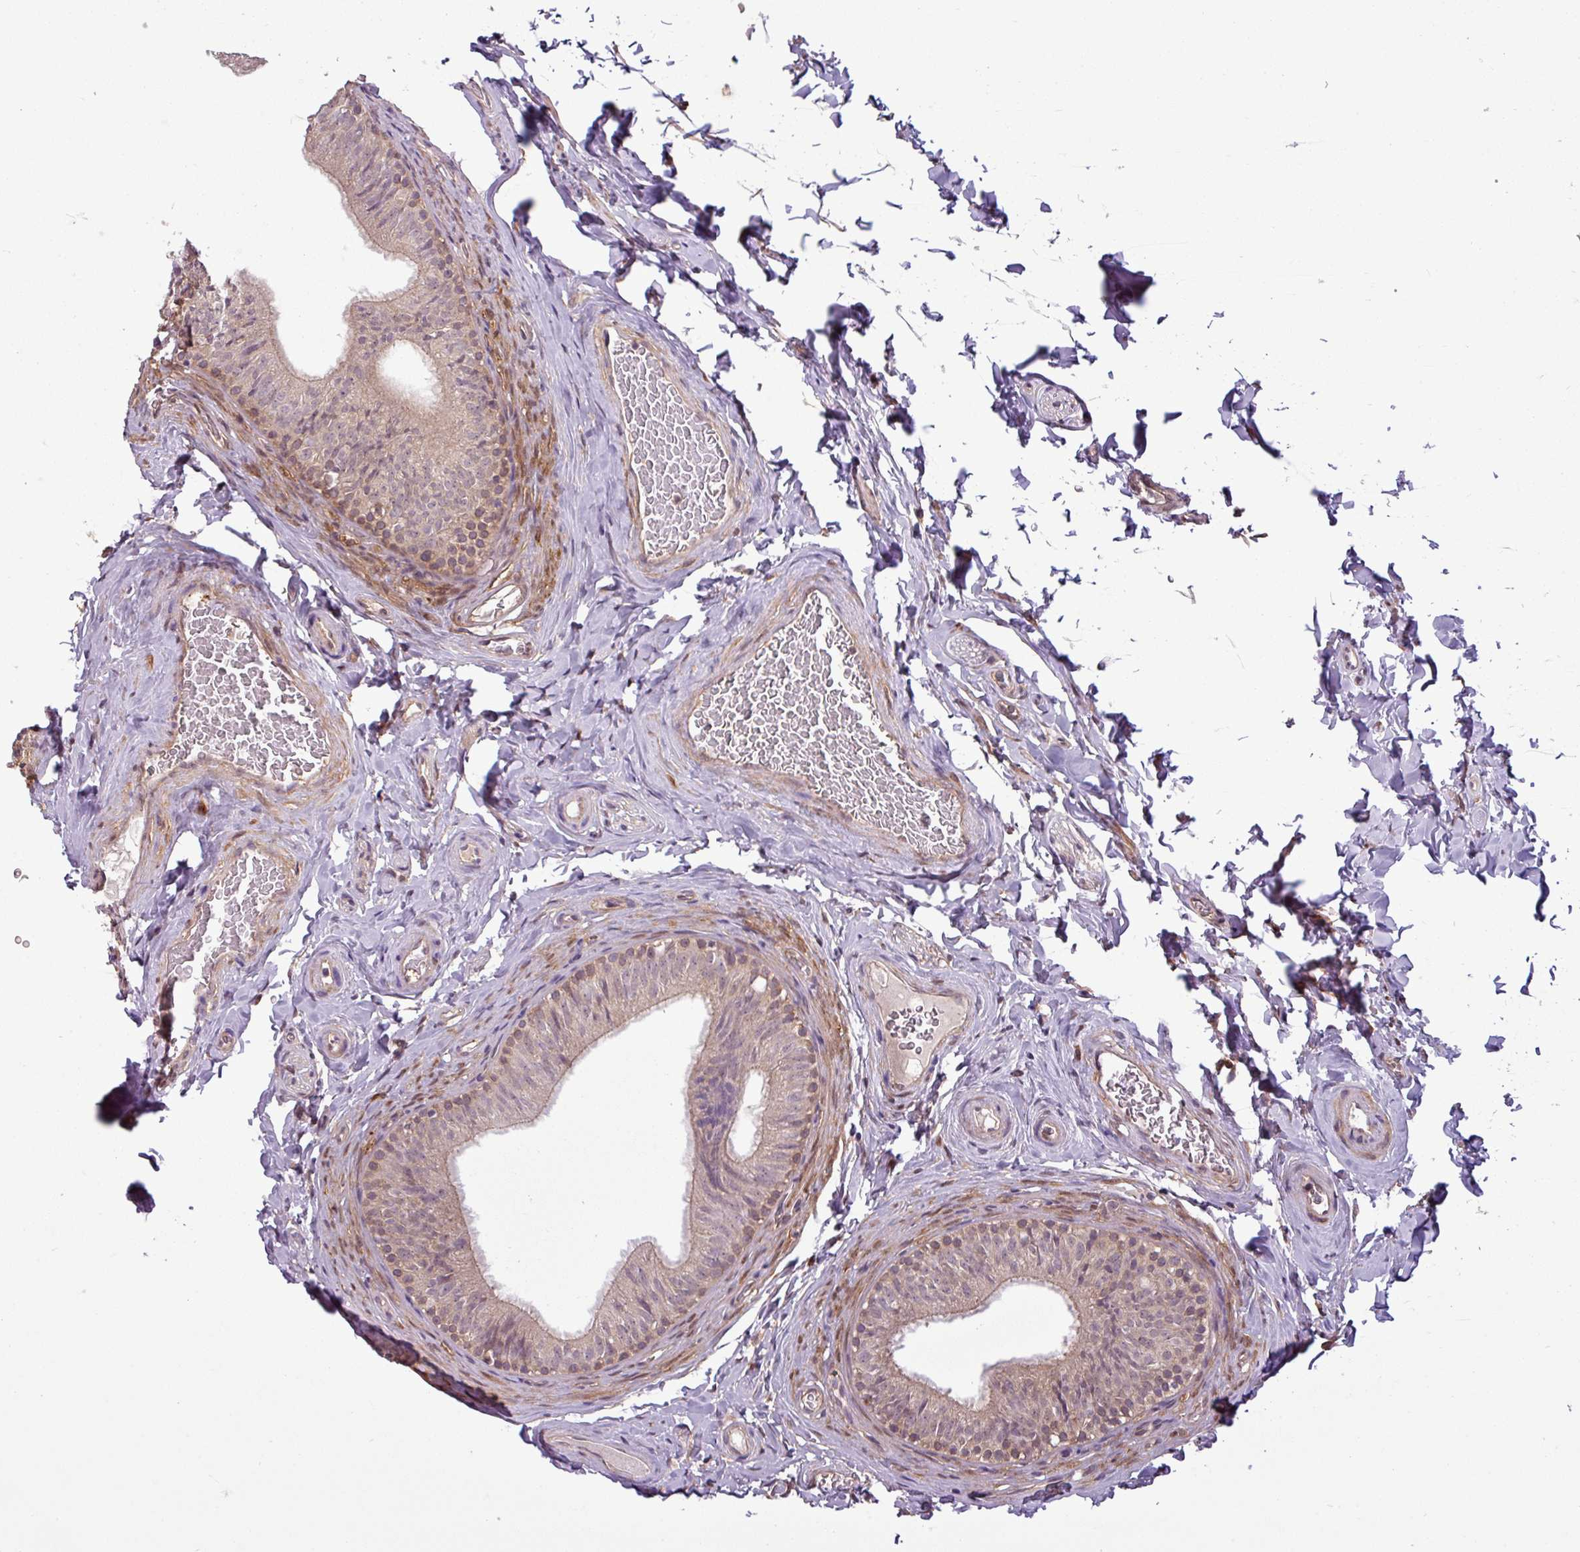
{"staining": {"intensity": "weak", "quantity": ">75%", "location": "cytoplasmic/membranous"}, "tissue": "epididymis", "cell_type": "Glandular cells", "image_type": "normal", "snomed": [{"axis": "morphology", "description": "Normal tissue, NOS"}, {"axis": "topography", "description": "Epididymis"}], "caption": "Epididymis stained for a protein (brown) demonstrates weak cytoplasmic/membranous positive expression in approximately >75% of glandular cells.", "gene": "SH3BGRL", "patient": {"sex": "male", "age": 34}}